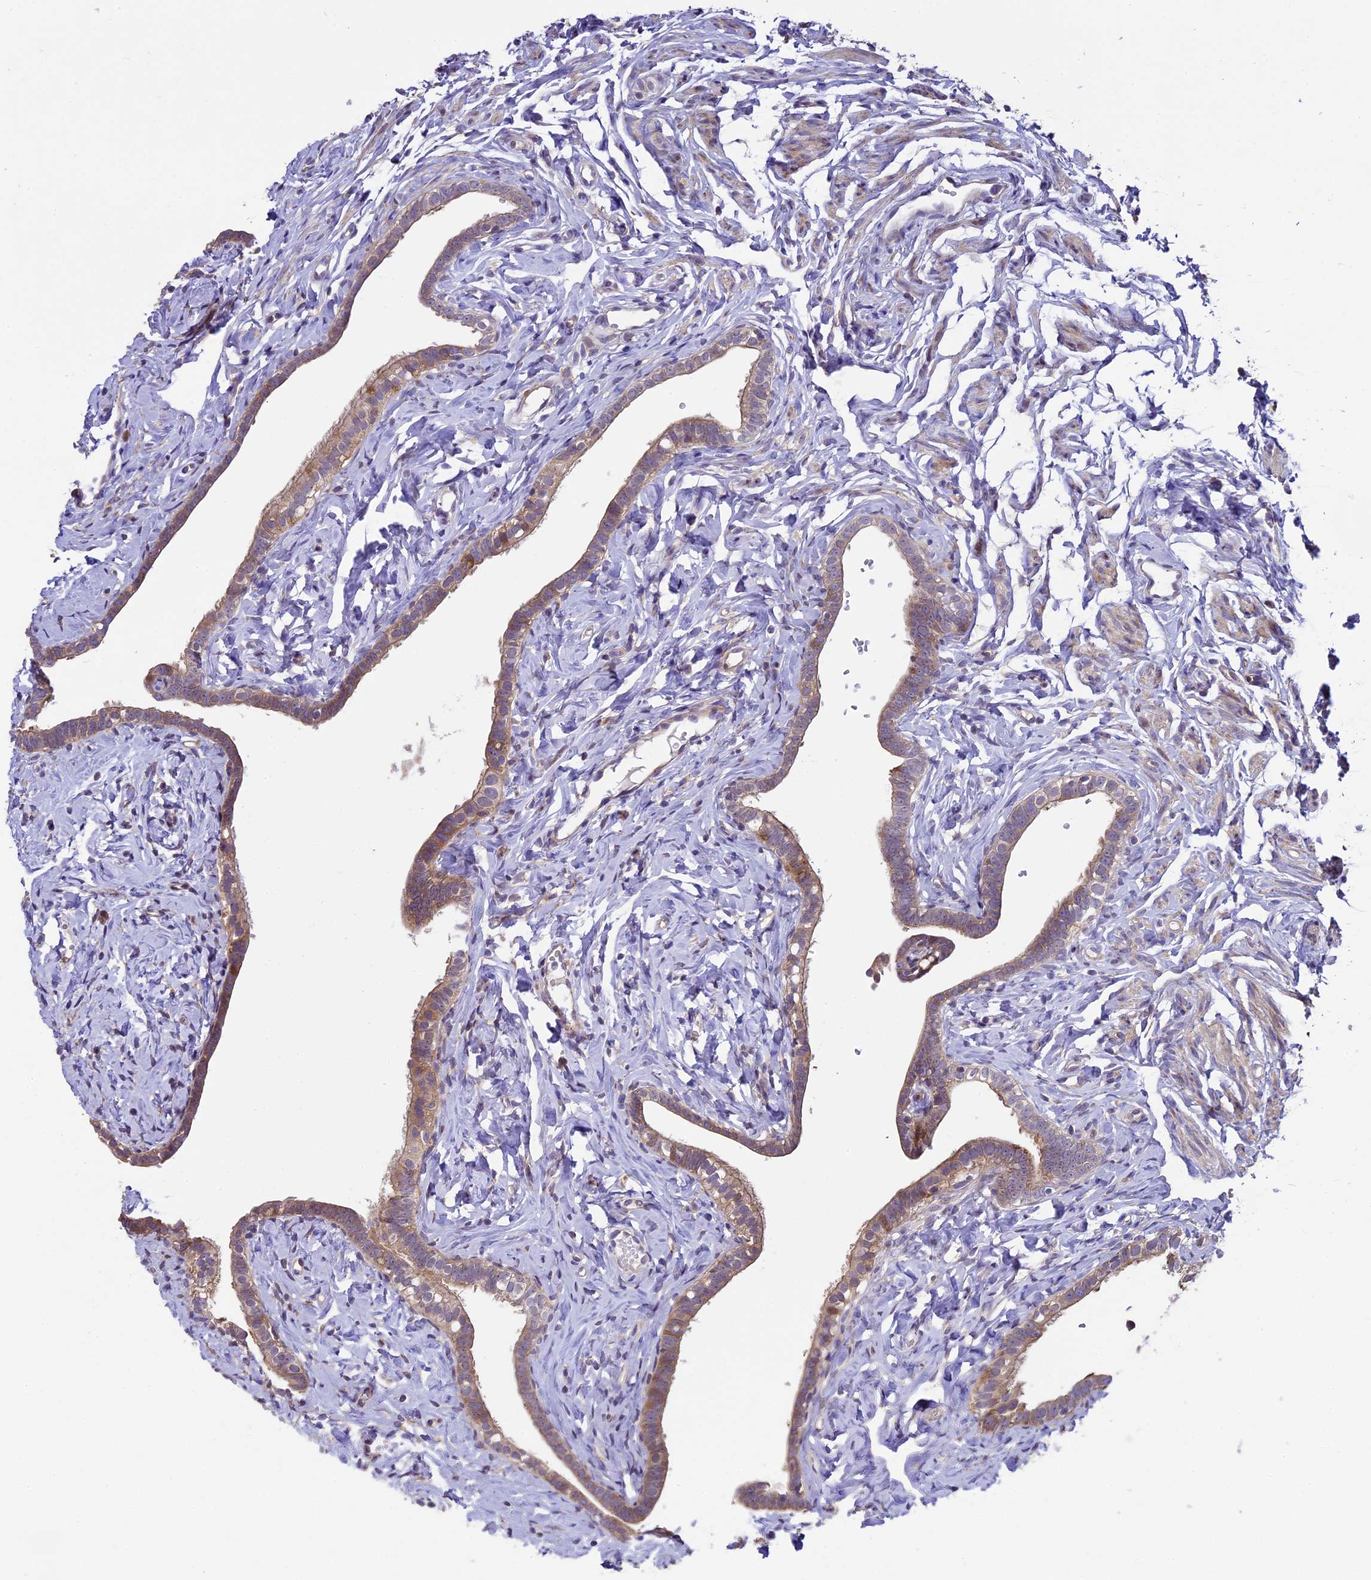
{"staining": {"intensity": "moderate", "quantity": "25%-75%", "location": "cytoplasmic/membranous"}, "tissue": "fallopian tube", "cell_type": "Glandular cells", "image_type": "normal", "snomed": [{"axis": "morphology", "description": "Normal tissue, NOS"}, {"axis": "topography", "description": "Fallopian tube"}], "caption": "High-power microscopy captured an immunohistochemistry (IHC) image of normal fallopian tube, revealing moderate cytoplasmic/membranous expression in approximately 25%-75% of glandular cells. (DAB IHC, brown staining for protein, blue staining for nuclei).", "gene": "SPIRE1", "patient": {"sex": "female", "age": 66}}